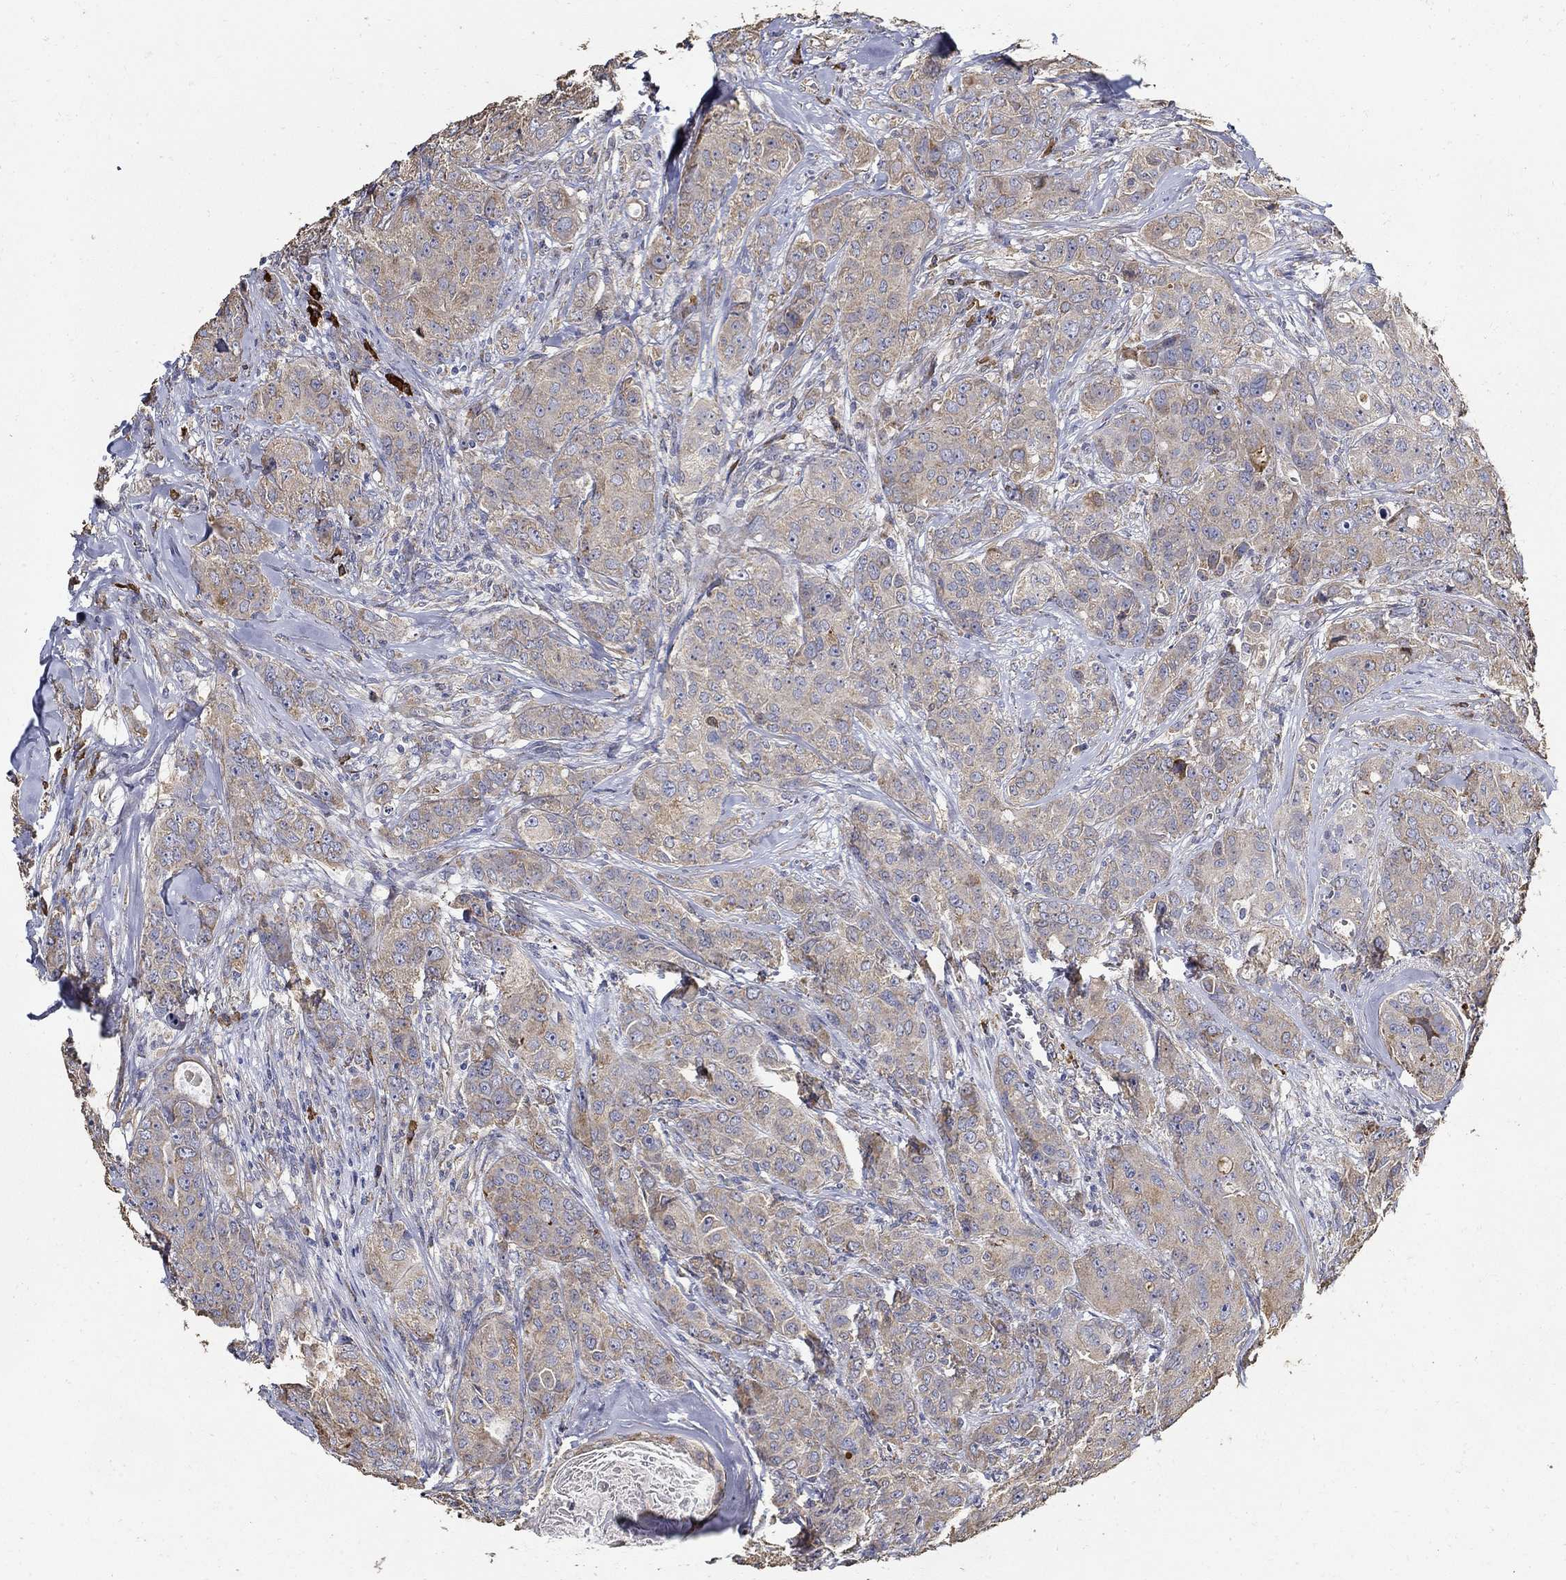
{"staining": {"intensity": "weak", "quantity": "25%-75%", "location": "cytoplasmic/membranous"}, "tissue": "breast cancer", "cell_type": "Tumor cells", "image_type": "cancer", "snomed": [{"axis": "morphology", "description": "Duct carcinoma"}, {"axis": "topography", "description": "Breast"}], "caption": "Breast intraductal carcinoma was stained to show a protein in brown. There is low levels of weak cytoplasmic/membranous staining in approximately 25%-75% of tumor cells.", "gene": "EMILIN3", "patient": {"sex": "female", "age": 43}}